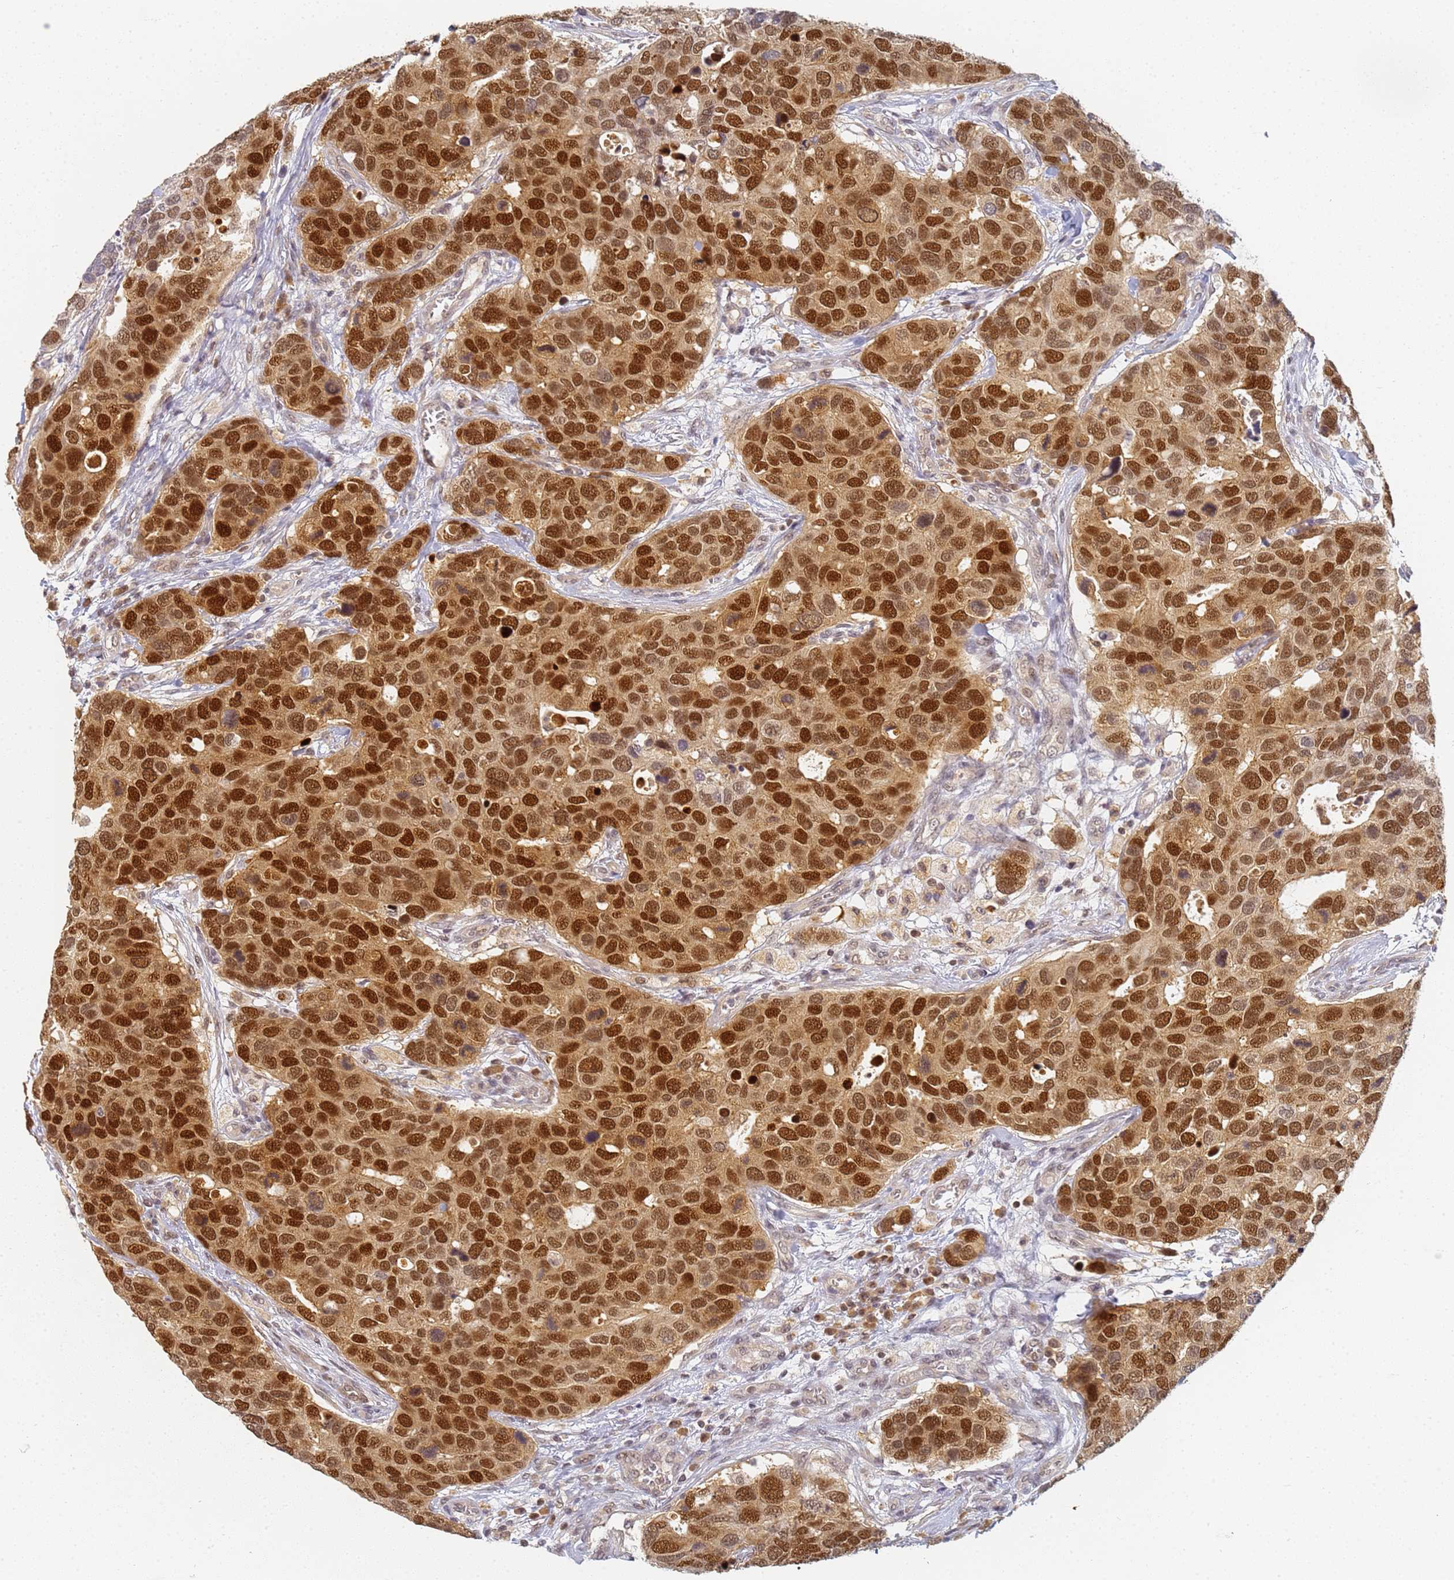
{"staining": {"intensity": "strong", "quantity": ">75%", "location": "nuclear"}, "tissue": "breast cancer", "cell_type": "Tumor cells", "image_type": "cancer", "snomed": [{"axis": "morphology", "description": "Duct carcinoma"}, {"axis": "topography", "description": "Breast"}], "caption": "Protein expression analysis of human breast cancer reveals strong nuclear positivity in approximately >75% of tumor cells. (IHC, brightfield microscopy, high magnification).", "gene": "HMCES", "patient": {"sex": "female", "age": 83}}